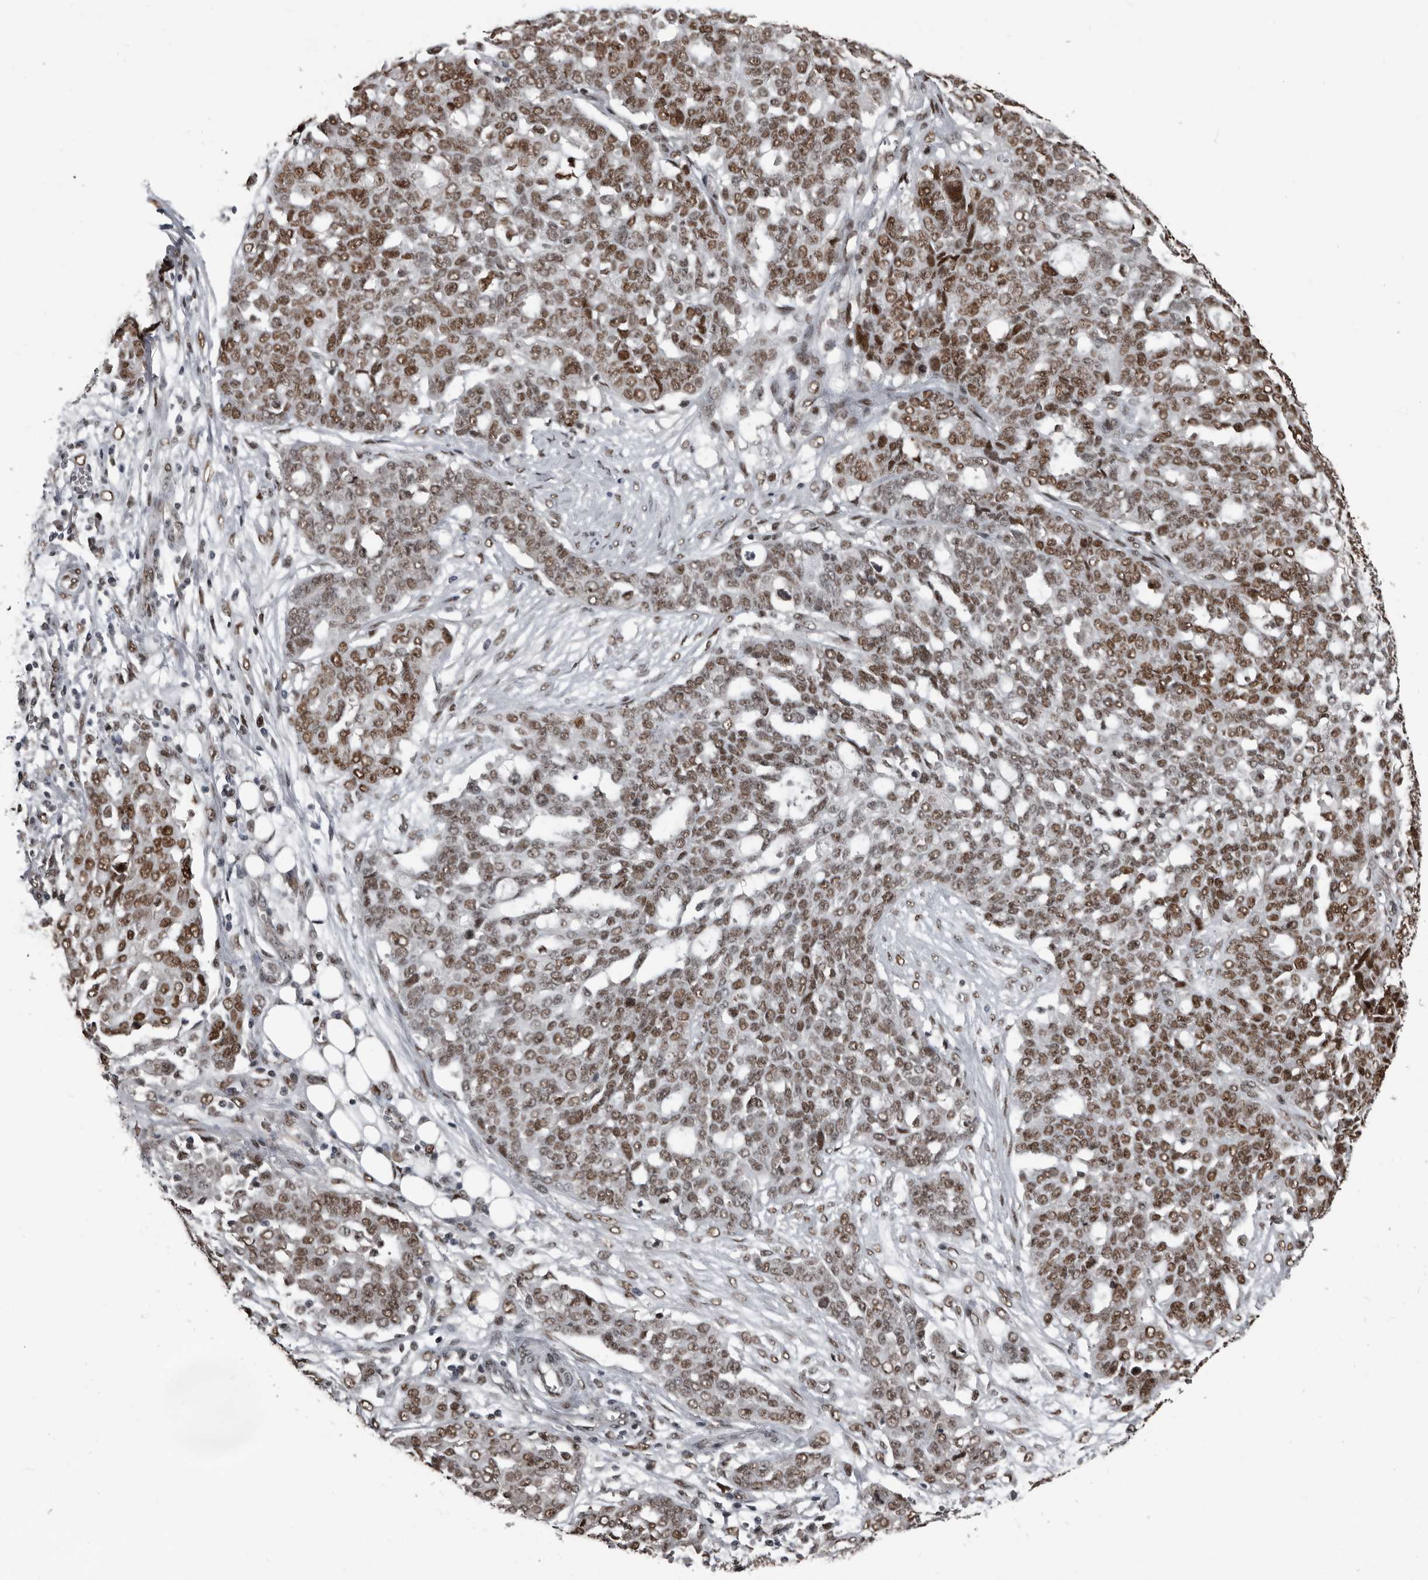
{"staining": {"intensity": "moderate", "quantity": ">75%", "location": "nuclear"}, "tissue": "ovarian cancer", "cell_type": "Tumor cells", "image_type": "cancer", "snomed": [{"axis": "morphology", "description": "Cystadenocarcinoma, serous, NOS"}, {"axis": "topography", "description": "Soft tissue"}, {"axis": "topography", "description": "Ovary"}], "caption": "This histopathology image reveals immunohistochemistry (IHC) staining of human ovarian cancer (serous cystadenocarcinoma), with medium moderate nuclear staining in approximately >75% of tumor cells.", "gene": "CHD1L", "patient": {"sex": "female", "age": 57}}